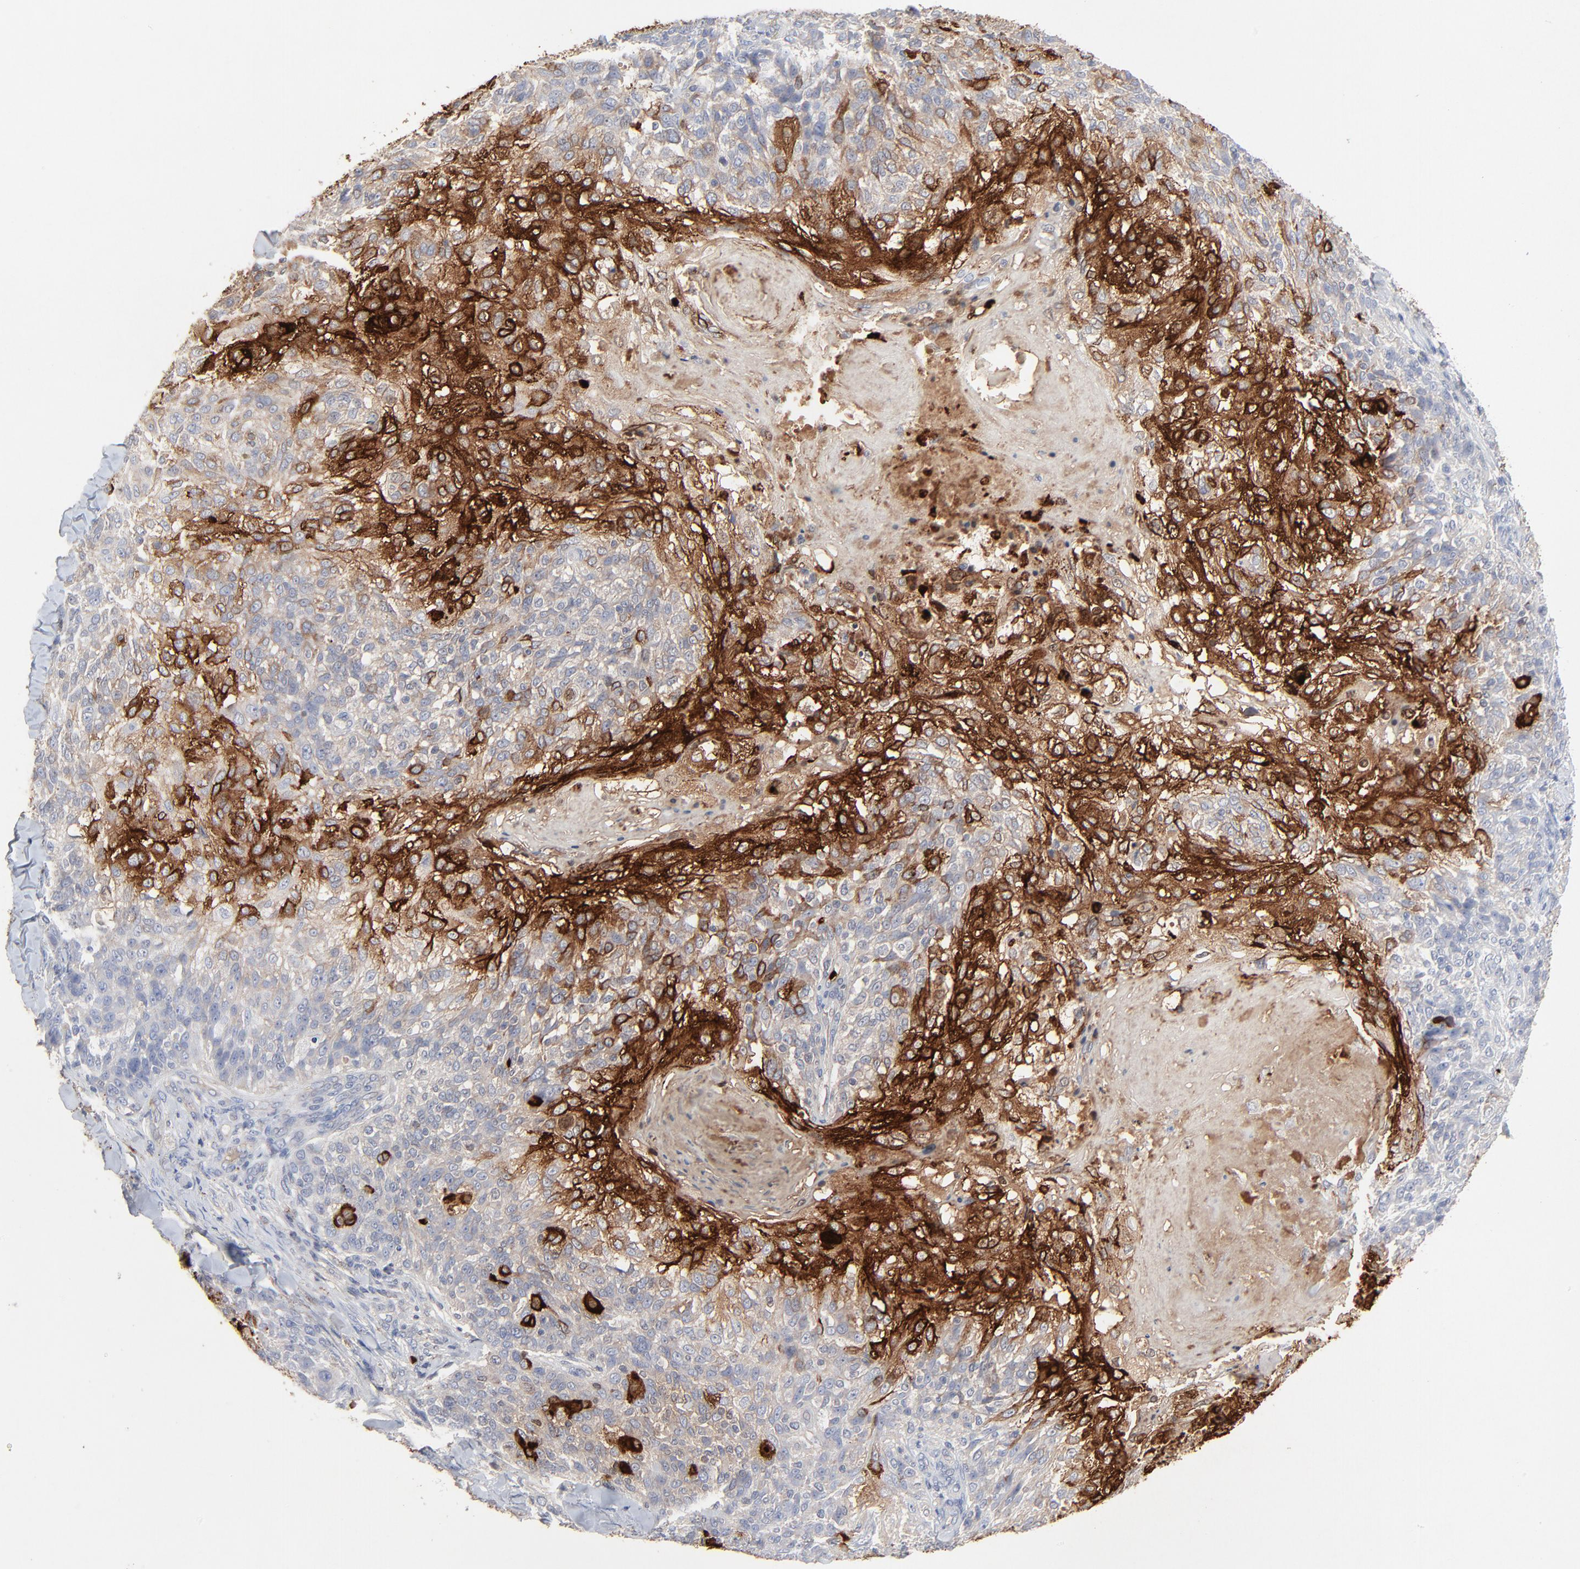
{"staining": {"intensity": "moderate", "quantity": "<25%", "location": "cytoplasmic/membranous"}, "tissue": "skin cancer", "cell_type": "Tumor cells", "image_type": "cancer", "snomed": [{"axis": "morphology", "description": "Normal tissue, NOS"}, {"axis": "morphology", "description": "Squamous cell carcinoma, NOS"}, {"axis": "topography", "description": "Skin"}], "caption": "This is an image of immunohistochemistry (IHC) staining of skin cancer (squamous cell carcinoma), which shows moderate positivity in the cytoplasmic/membranous of tumor cells.", "gene": "LCN2", "patient": {"sex": "female", "age": 83}}